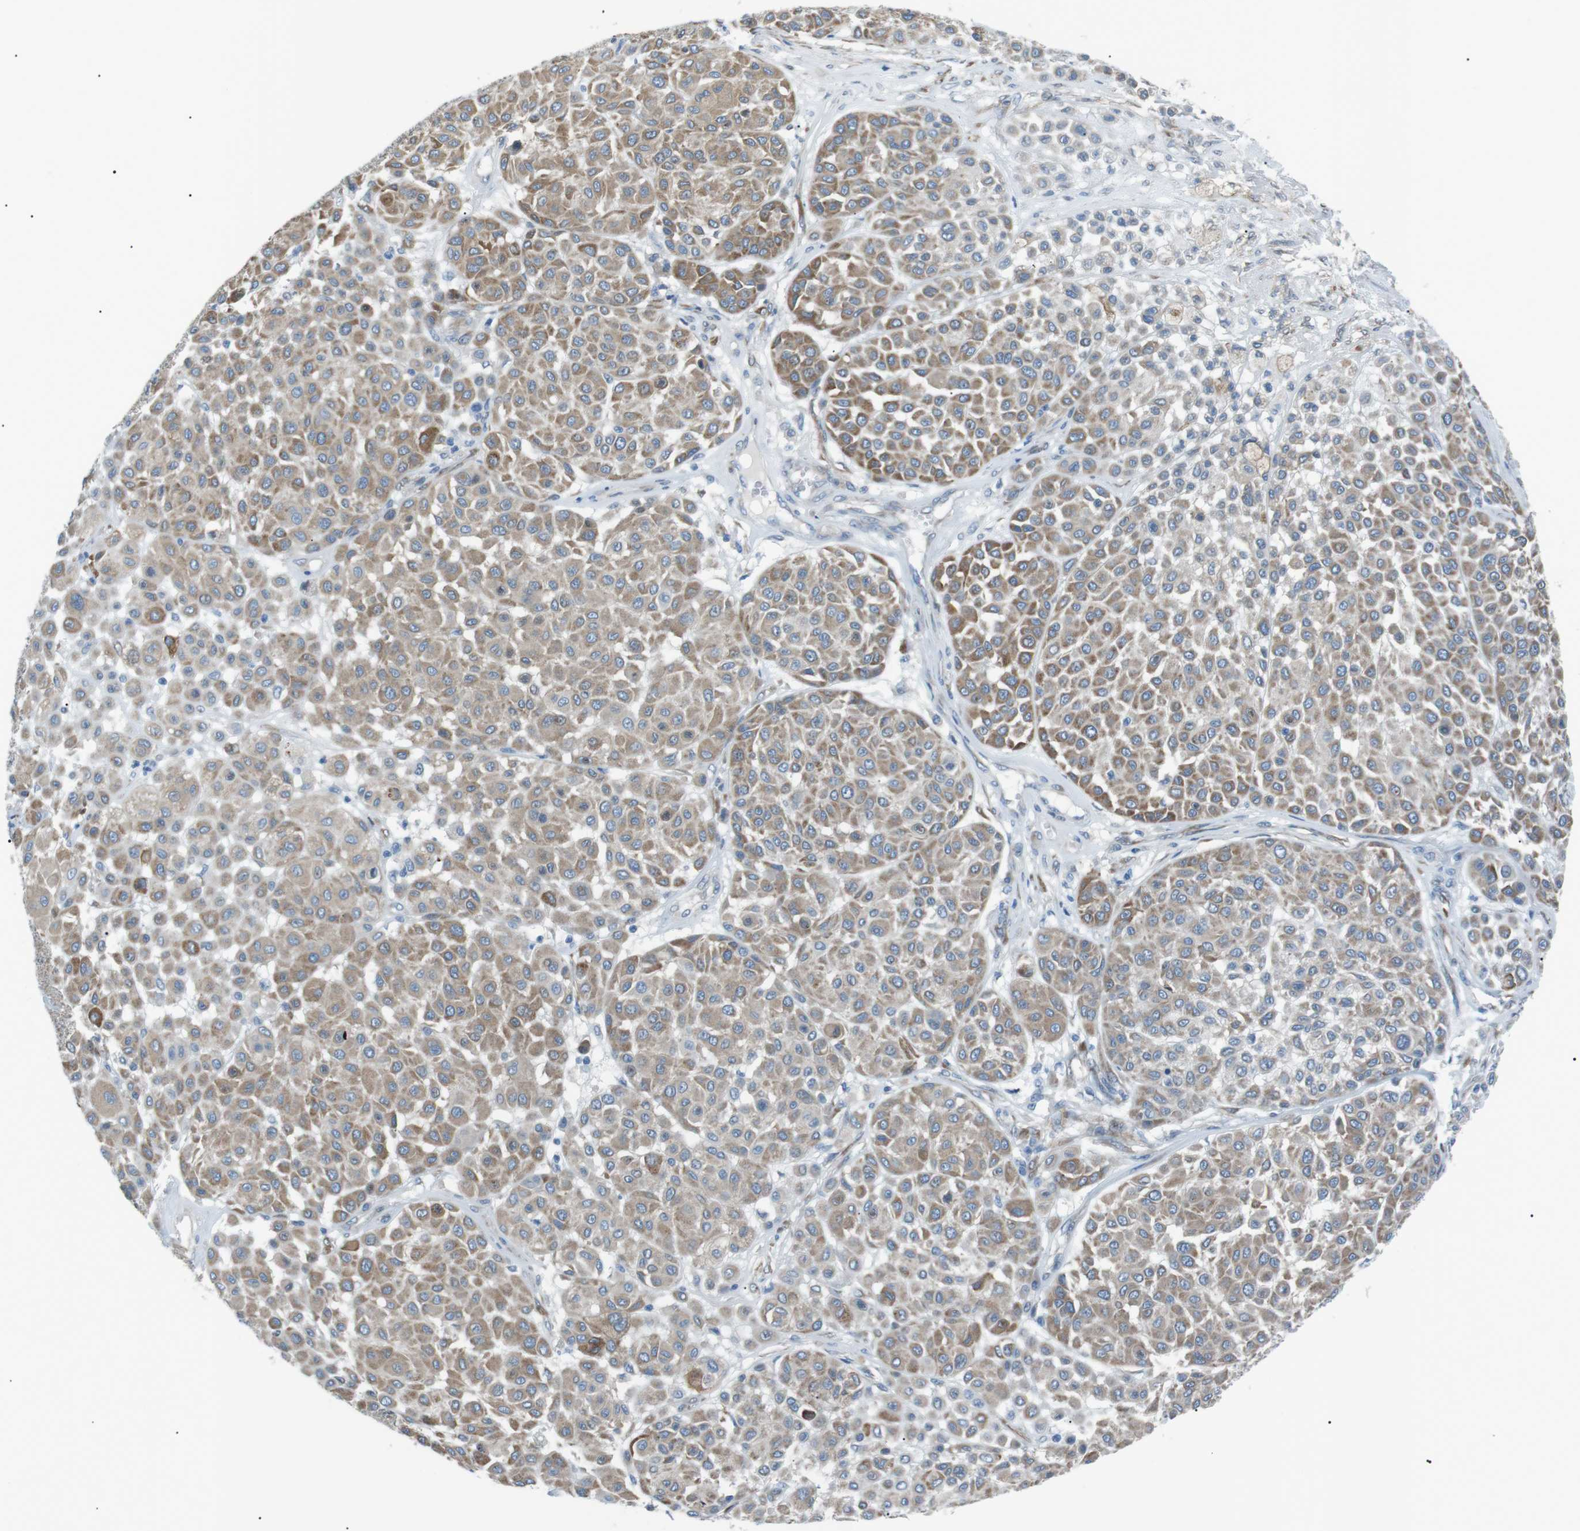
{"staining": {"intensity": "moderate", "quantity": ">75%", "location": "cytoplasmic/membranous"}, "tissue": "melanoma", "cell_type": "Tumor cells", "image_type": "cancer", "snomed": [{"axis": "morphology", "description": "Malignant melanoma, Metastatic site"}, {"axis": "topography", "description": "Soft tissue"}], "caption": "Protein analysis of malignant melanoma (metastatic site) tissue shows moderate cytoplasmic/membranous expression in about >75% of tumor cells. The staining was performed using DAB (3,3'-diaminobenzidine) to visualize the protein expression in brown, while the nuclei were stained in blue with hematoxylin (Magnification: 20x).", "gene": "MTARC2", "patient": {"sex": "male", "age": 41}}